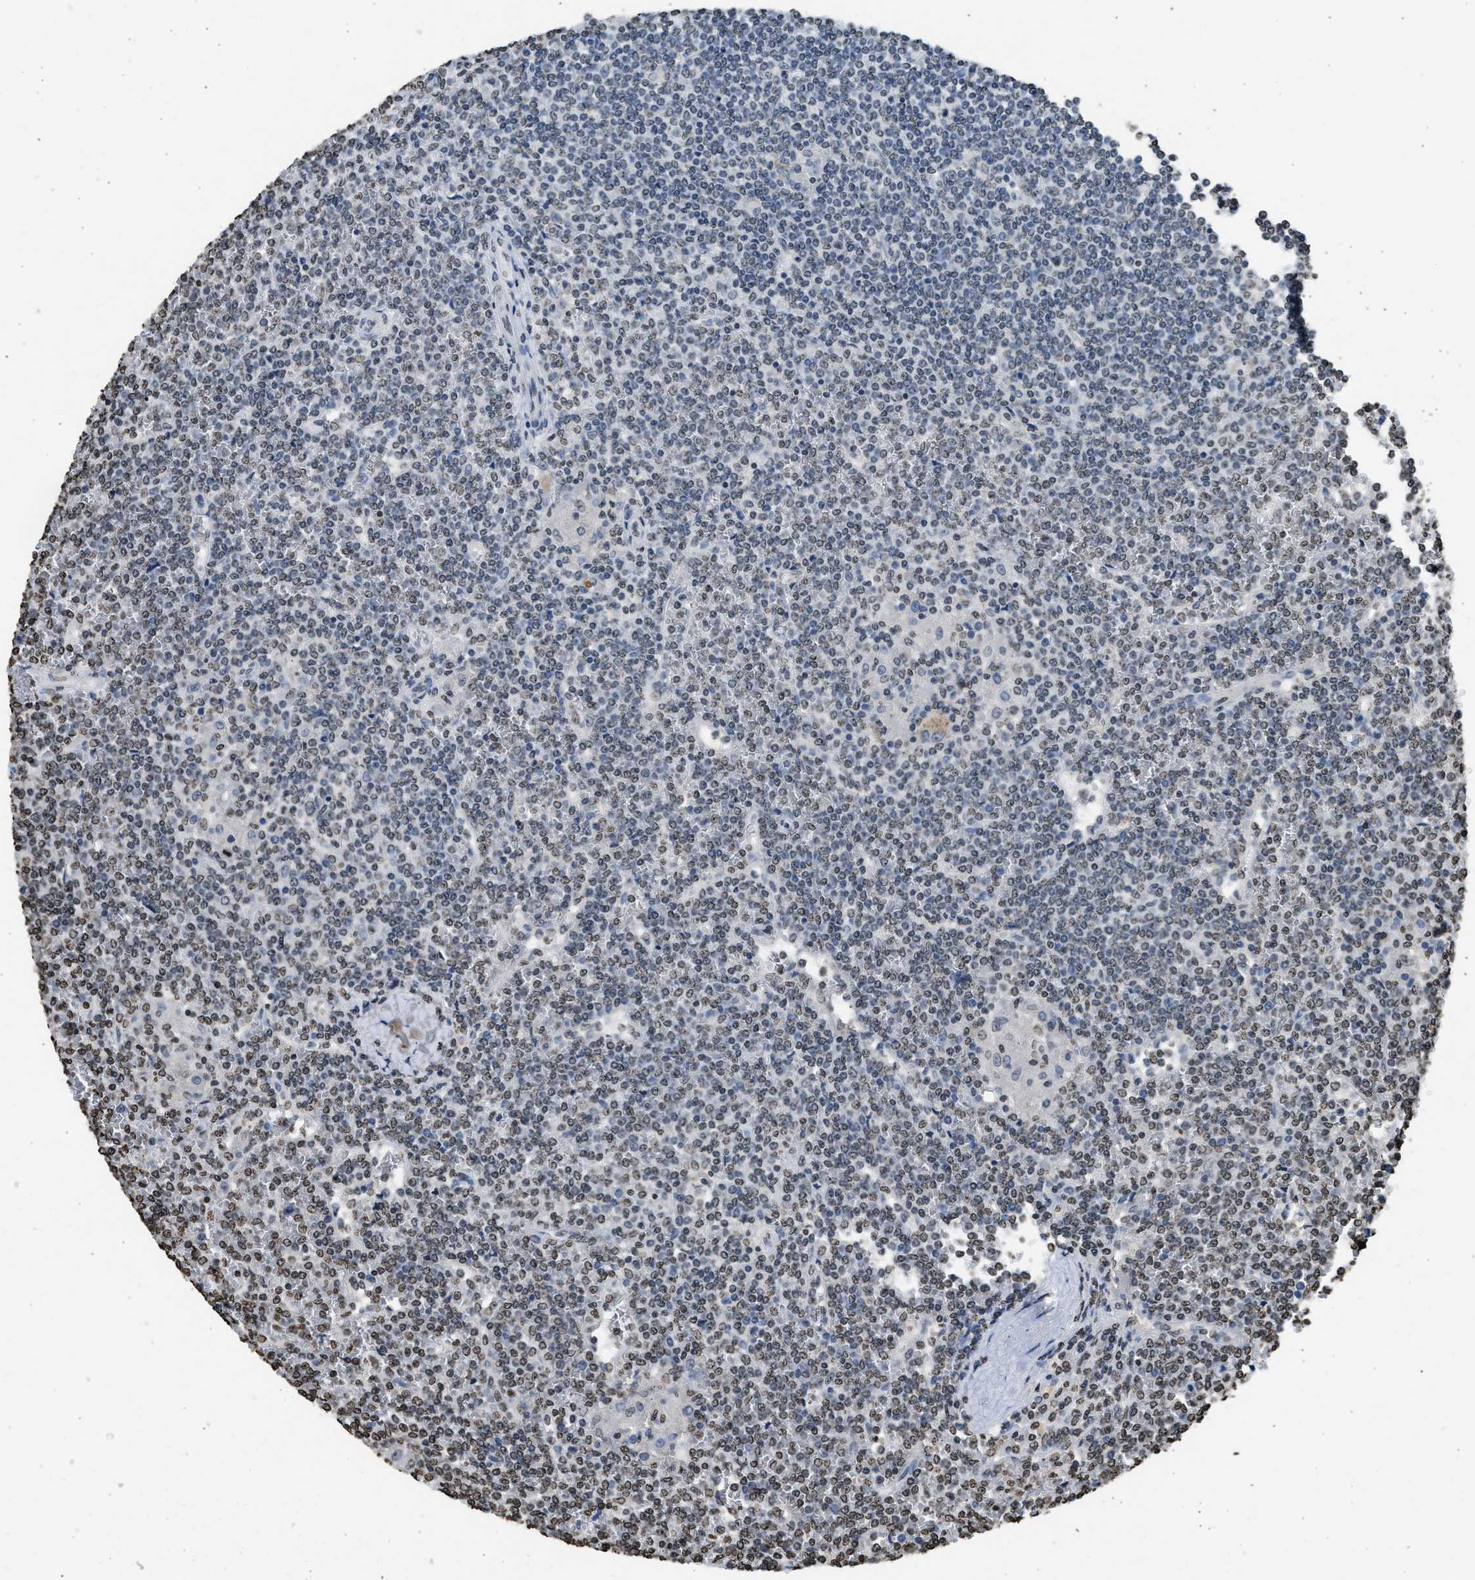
{"staining": {"intensity": "weak", "quantity": "25%-75%", "location": "nuclear"}, "tissue": "lymphoma", "cell_type": "Tumor cells", "image_type": "cancer", "snomed": [{"axis": "morphology", "description": "Malignant lymphoma, non-Hodgkin's type, Low grade"}, {"axis": "topography", "description": "Spleen"}], "caption": "DAB (3,3'-diaminobenzidine) immunohistochemical staining of low-grade malignant lymphoma, non-Hodgkin's type displays weak nuclear protein expression in approximately 25%-75% of tumor cells. (Brightfield microscopy of DAB IHC at high magnification).", "gene": "RRAGC", "patient": {"sex": "female", "age": 19}}